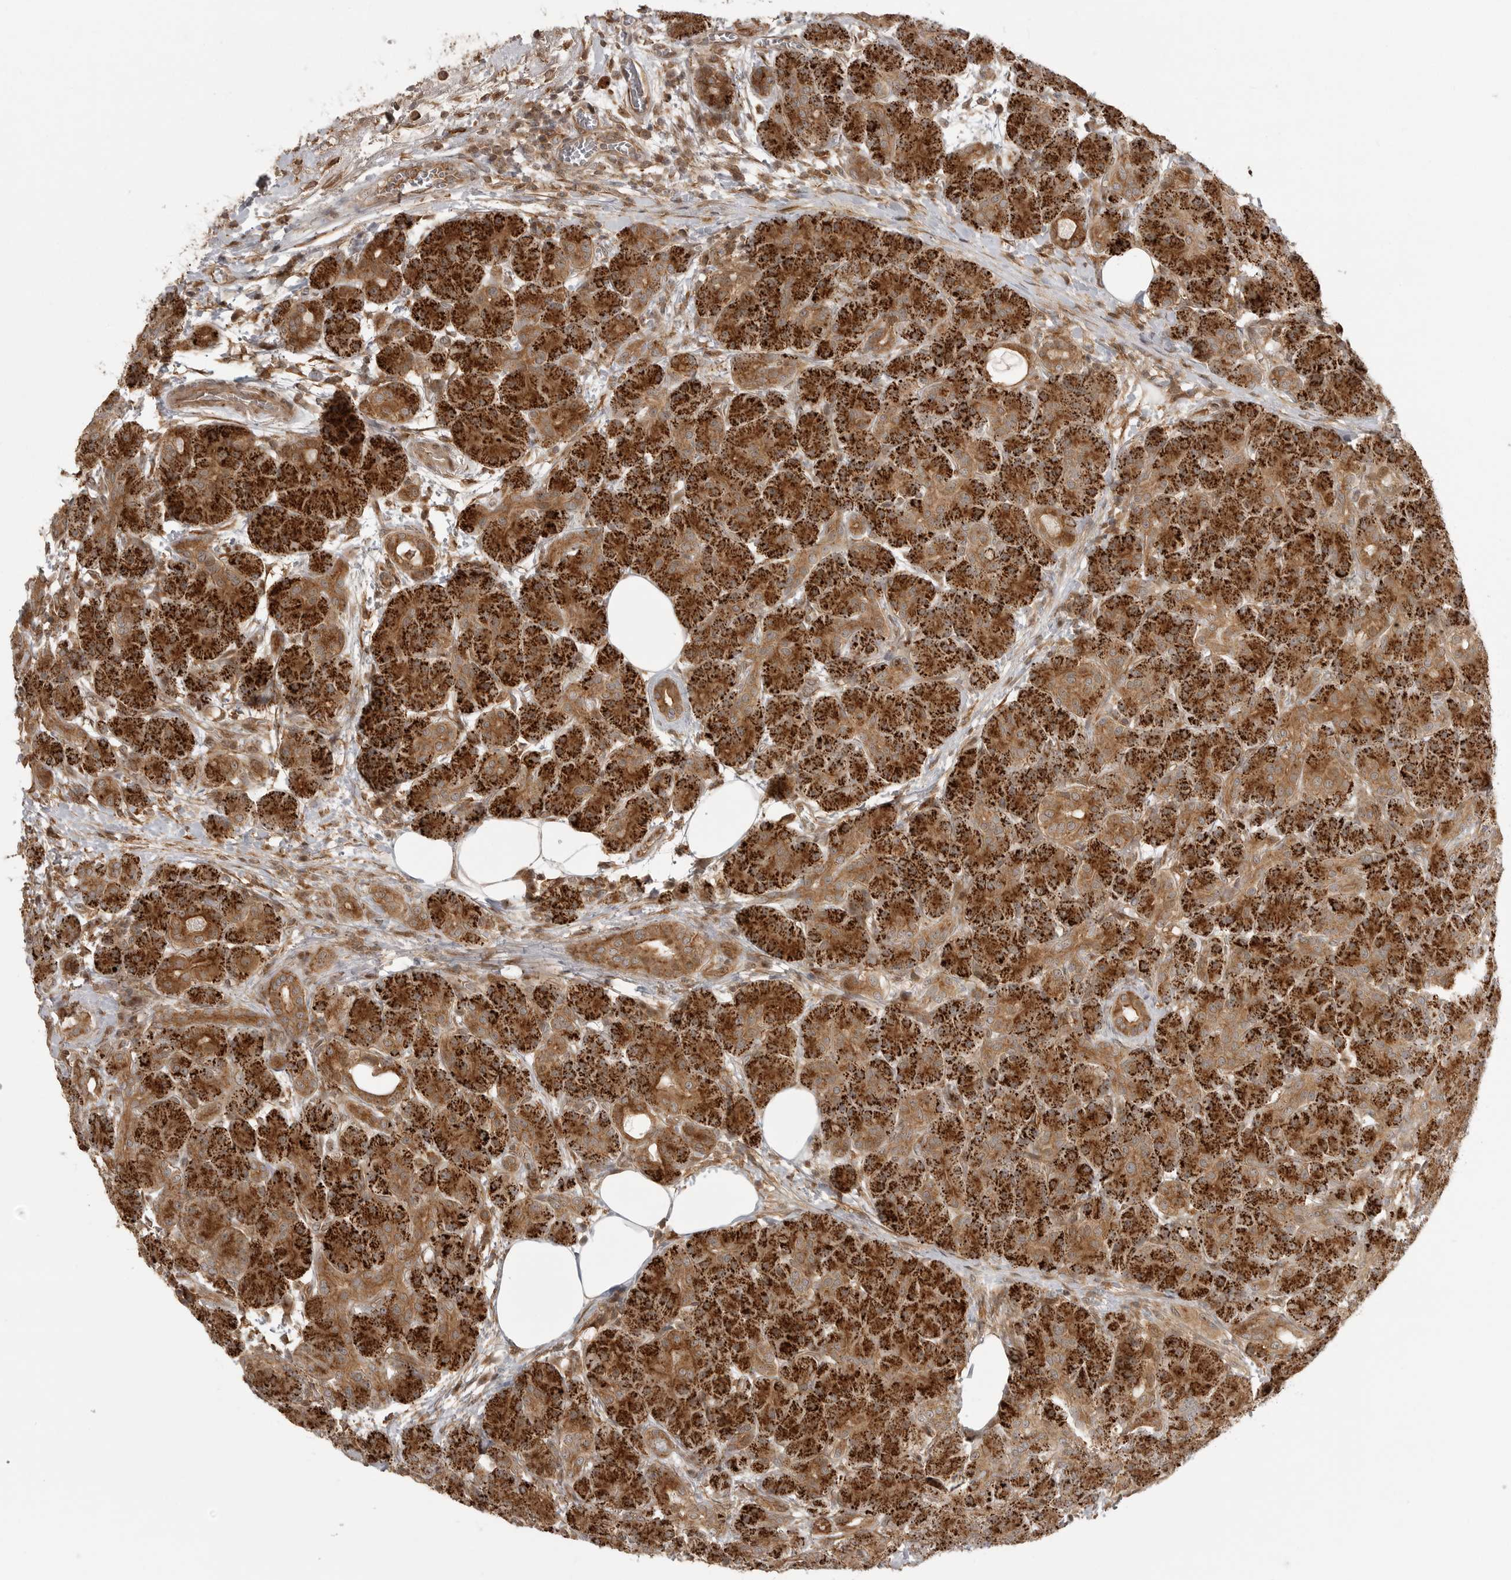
{"staining": {"intensity": "strong", "quantity": ">75%", "location": "cytoplasmic/membranous"}, "tissue": "pancreas", "cell_type": "Exocrine glandular cells", "image_type": "normal", "snomed": [{"axis": "morphology", "description": "Normal tissue, NOS"}, {"axis": "topography", "description": "Pancreas"}], "caption": "Protein staining of normal pancreas exhibits strong cytoplasmic/membranous expression in about >75% of exocrine glandular cells.", "gene": "FAT3", "patient": {"sex": "male", "age": 63}}